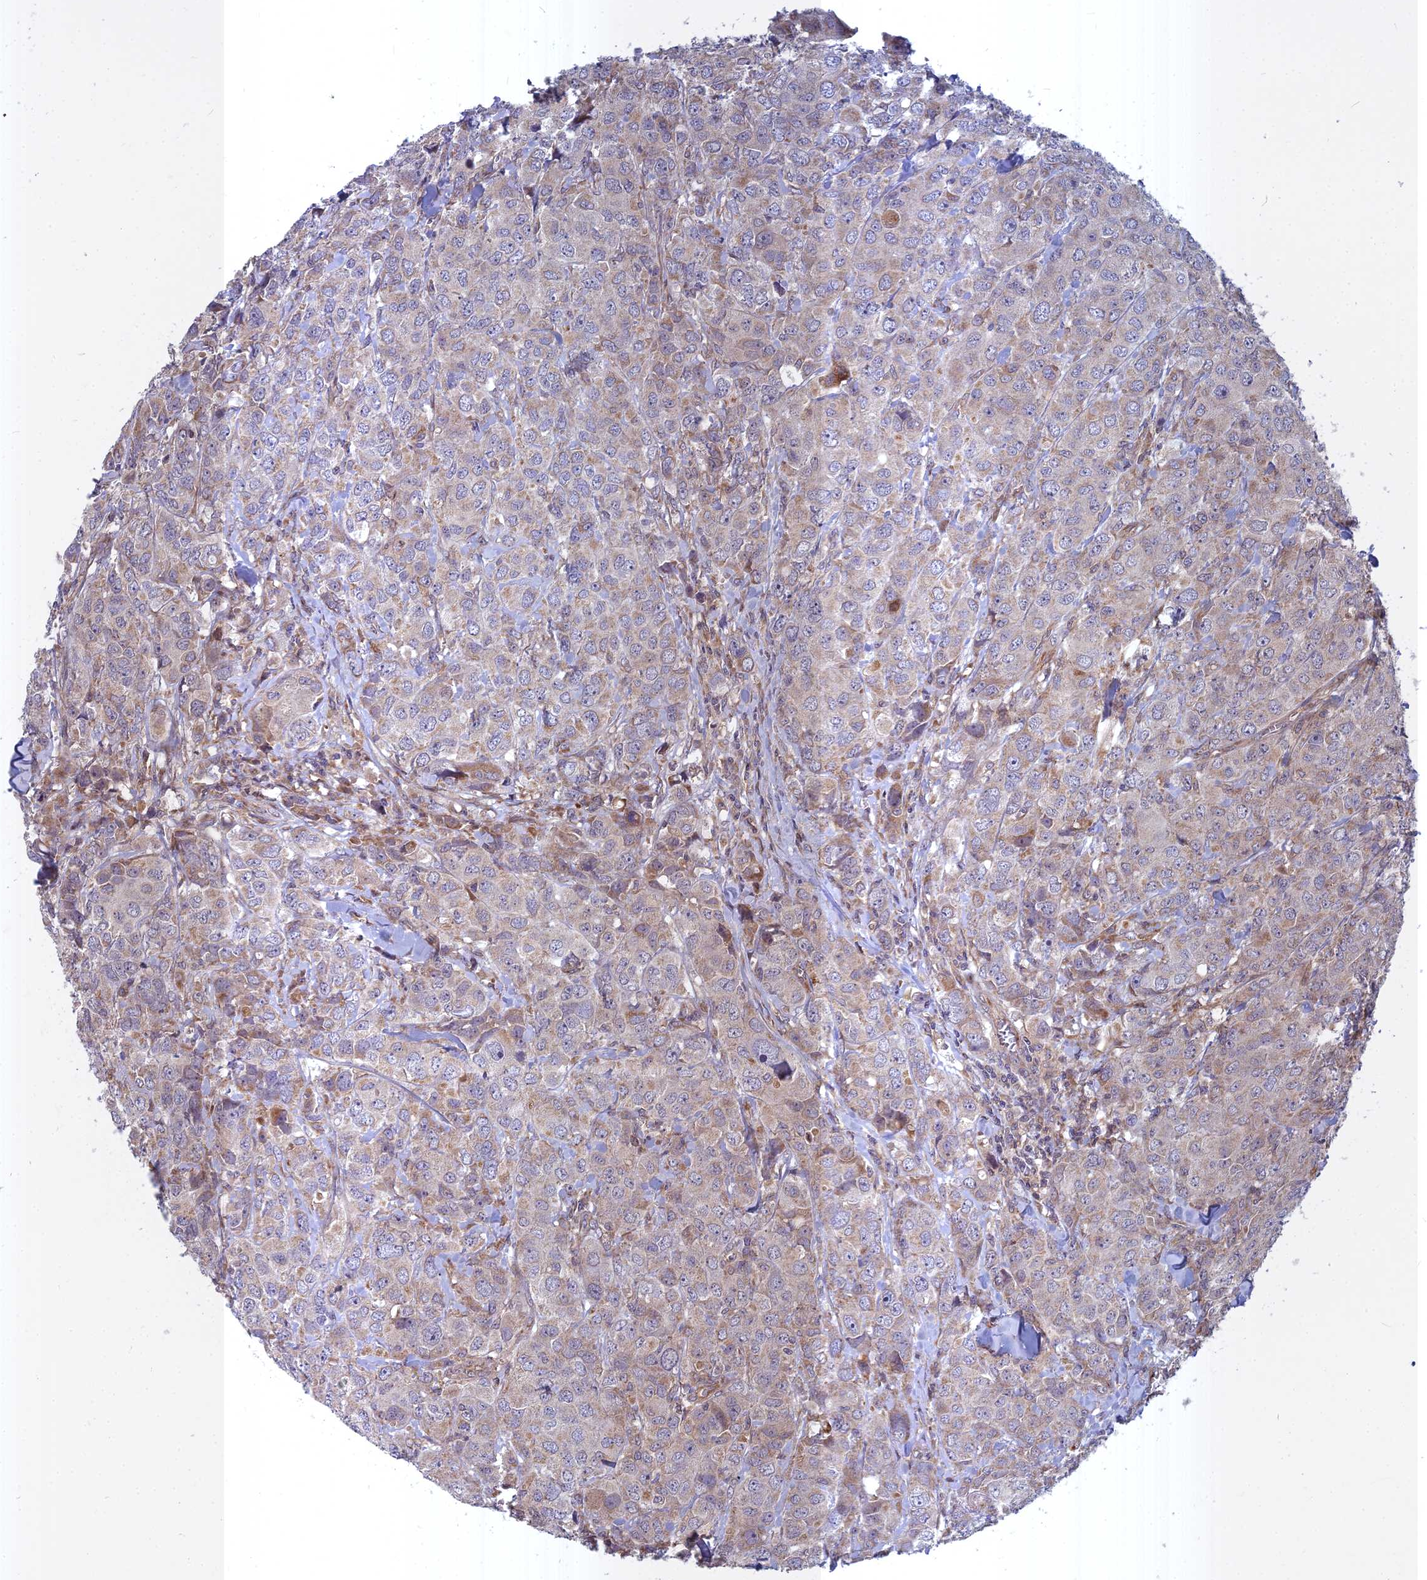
{"staining": {"intensity": "moderate", "quantity": "25%-75%", "location": "cytoplasmic/membranous"}, "tissue": "breast cancer", "cell_type": "Tumor cells", "image_type": "cancer", "snomed": [{"axis": "morphology", "description": "Duct carcinoma"}, {"axis": "topography", "description": "Breast"}], "caption": "The photomicrograph shows immunohistochemical staining of breast infiltrating ductal carcinoma. There is moderate cytoplasmic/membranous staining is appreciated in about 25%-75% of tumor cells. (DAB IHC with brightfield microscopy, high magnification).", "gene": "COMMD2", "patient": {"sex": "female", "age": 43}}